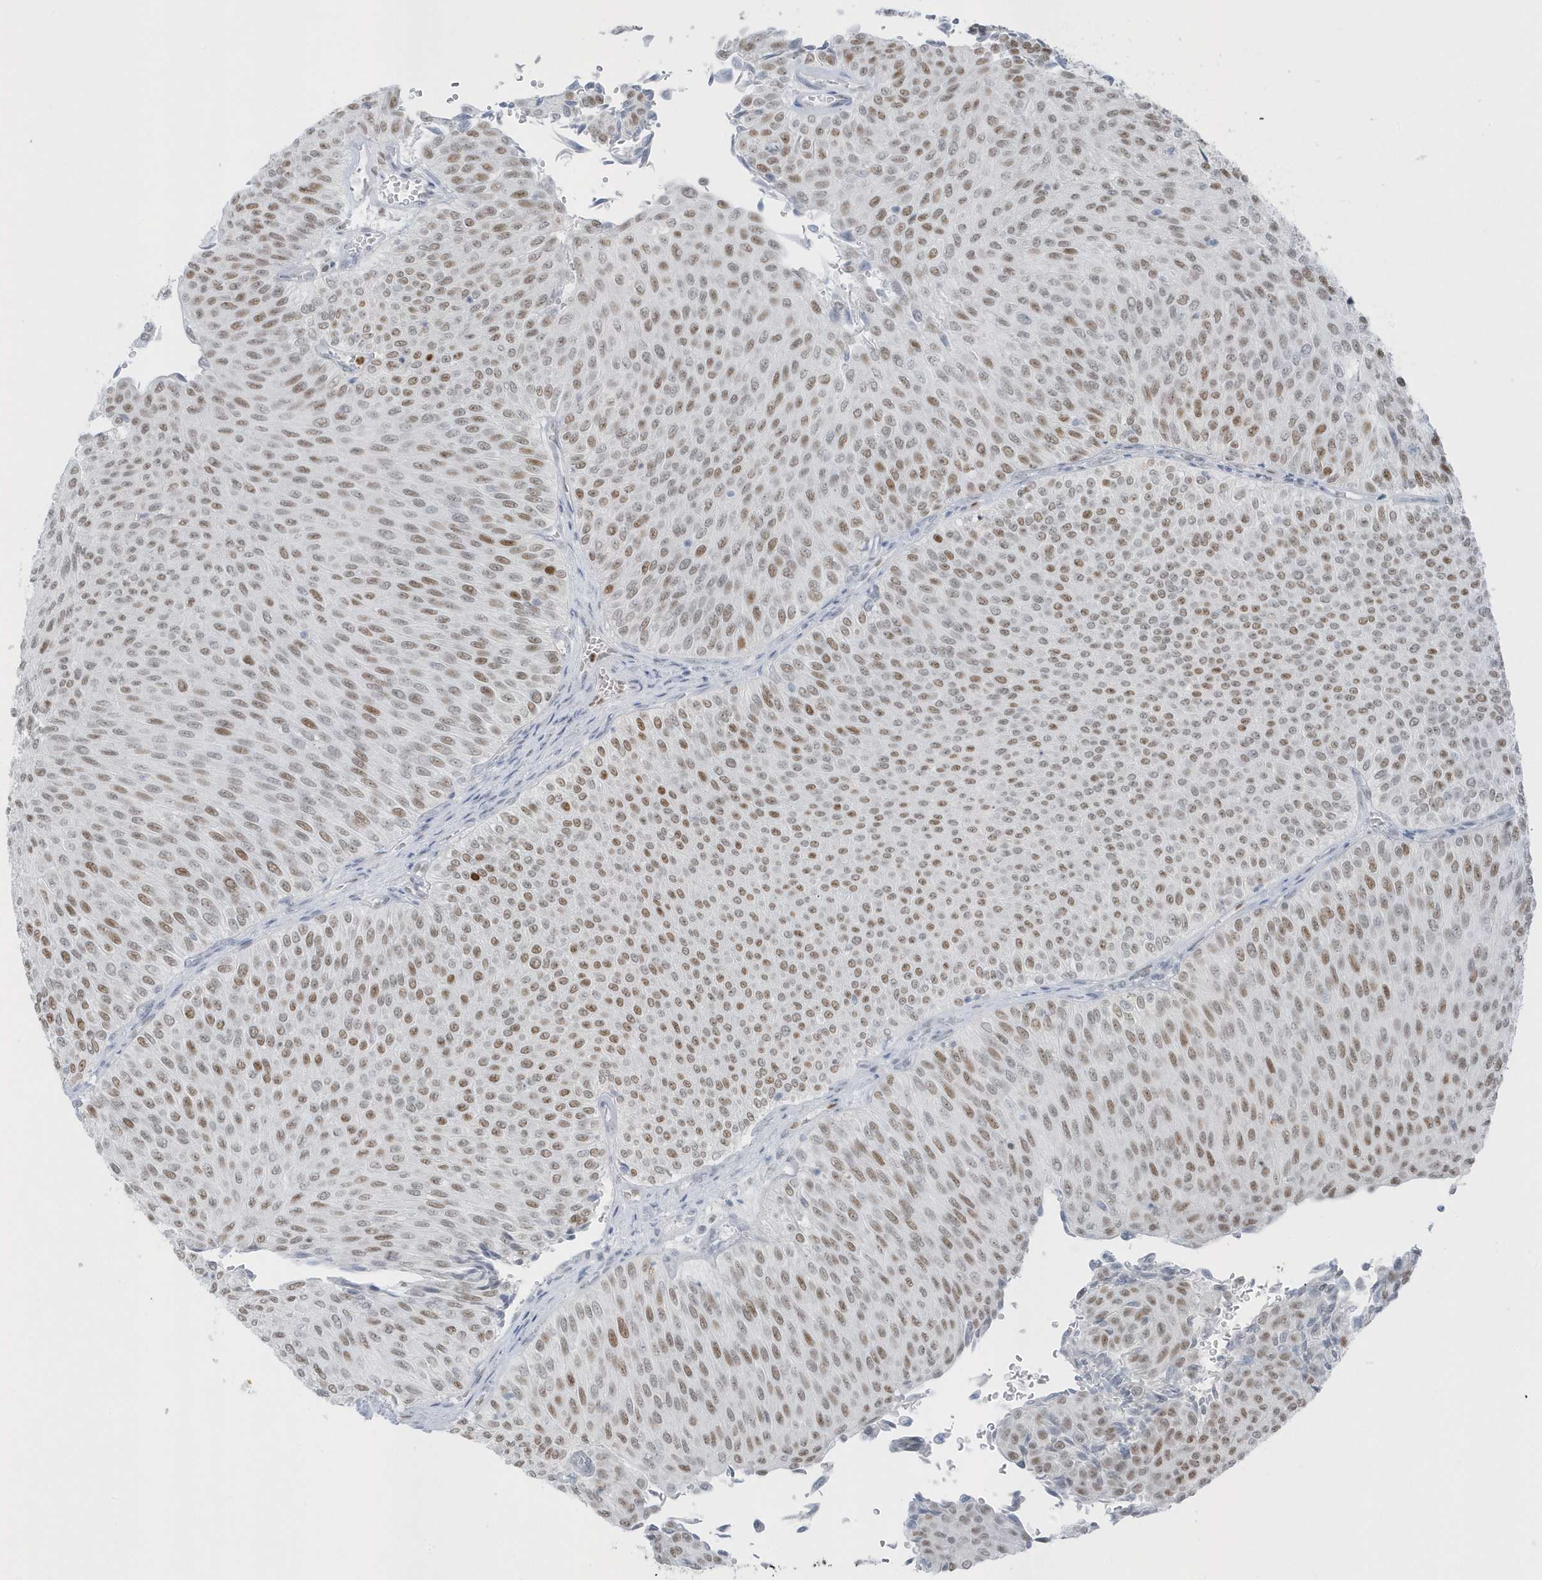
{"staining": {"intensity": "moderate", "quantity": ">75%", "location": "nuclear"}, "tissue": "urothelial cancer", "cell_type": "Tumor cells", "image_type": "cancer", "snomed": [{"axis": "morphology", "description": "Urothelial carcinoma, Low grade"}, {"axis": "topography", "description": "Urinary bladder"}], "caption": "High-magnification brightfield microscopy of low-grade urothelial carcinoma stained with DAB (brown) and counterstained with hematoxylin (blue). tumor cells exhibit moderate nuclear expression is appreciated in approximately>75% of cells.", "gene": "SMIM34", "patient": {"sex": "male", "age": 78}}